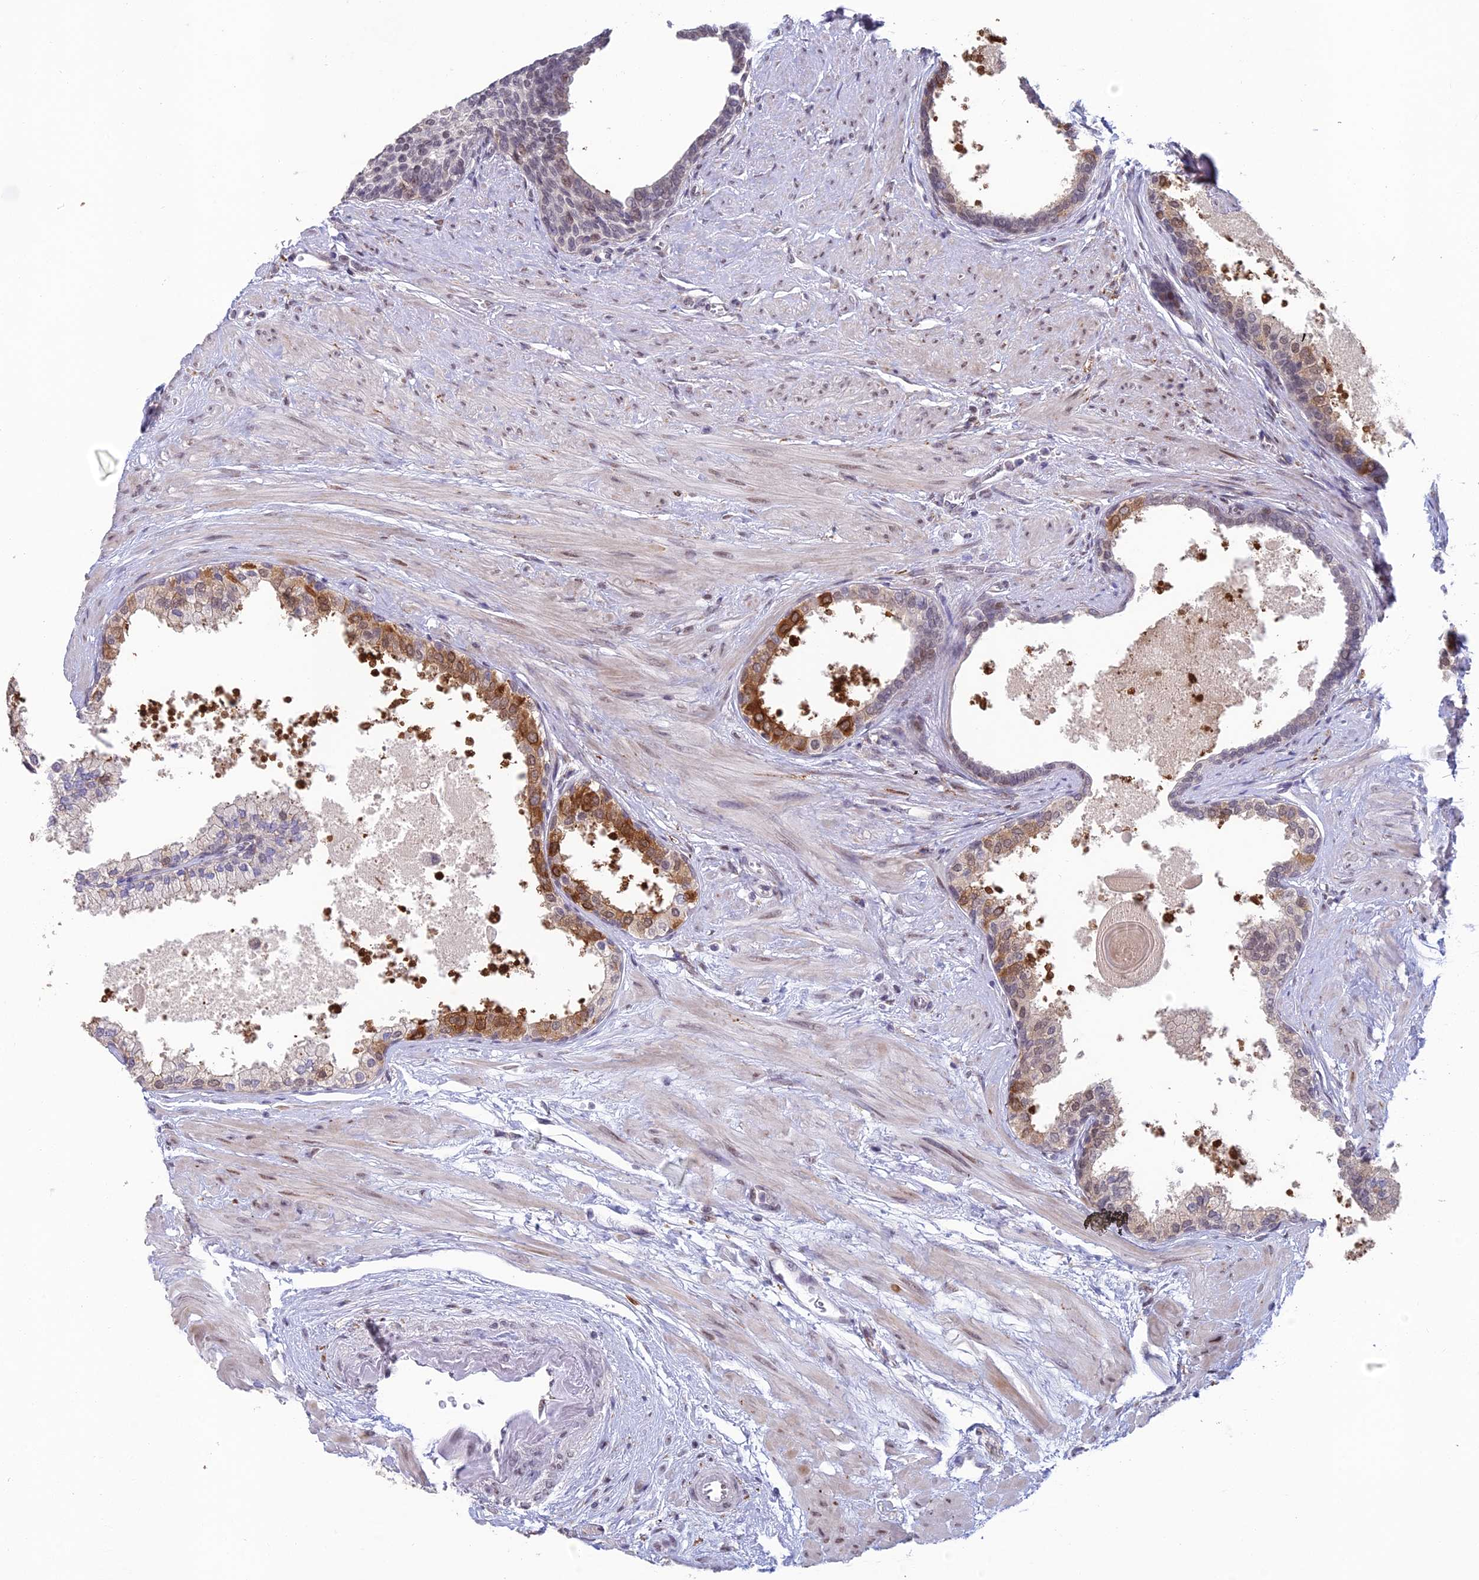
{"staining": {"intensity": "moderate", "quantity": ">75%", "location": "cytoplasmic/membranous,nuclear"}, "tissue": "prostate", "cell_type": "Glandular cells", "image_type": "normal", "snomed": [{"axis": "morphology", "description": "Normal tissue, NOS"}, {"axis": "topography", "description": "Prostate"}], "caption": "Immunohistochemical staining of normal prostate exhibits medium levels of moderate cytoplasmic/membranous,nuclear staining in approximately >75% of glandular cells. The staining was performed using DAB to visualize the protein expression in brown, while the nuclei were stained in blue with hematoxylin (Magnification: 20x).", "gene": "ABHD17A", "patient": {"sex": "male", "age": 57}}